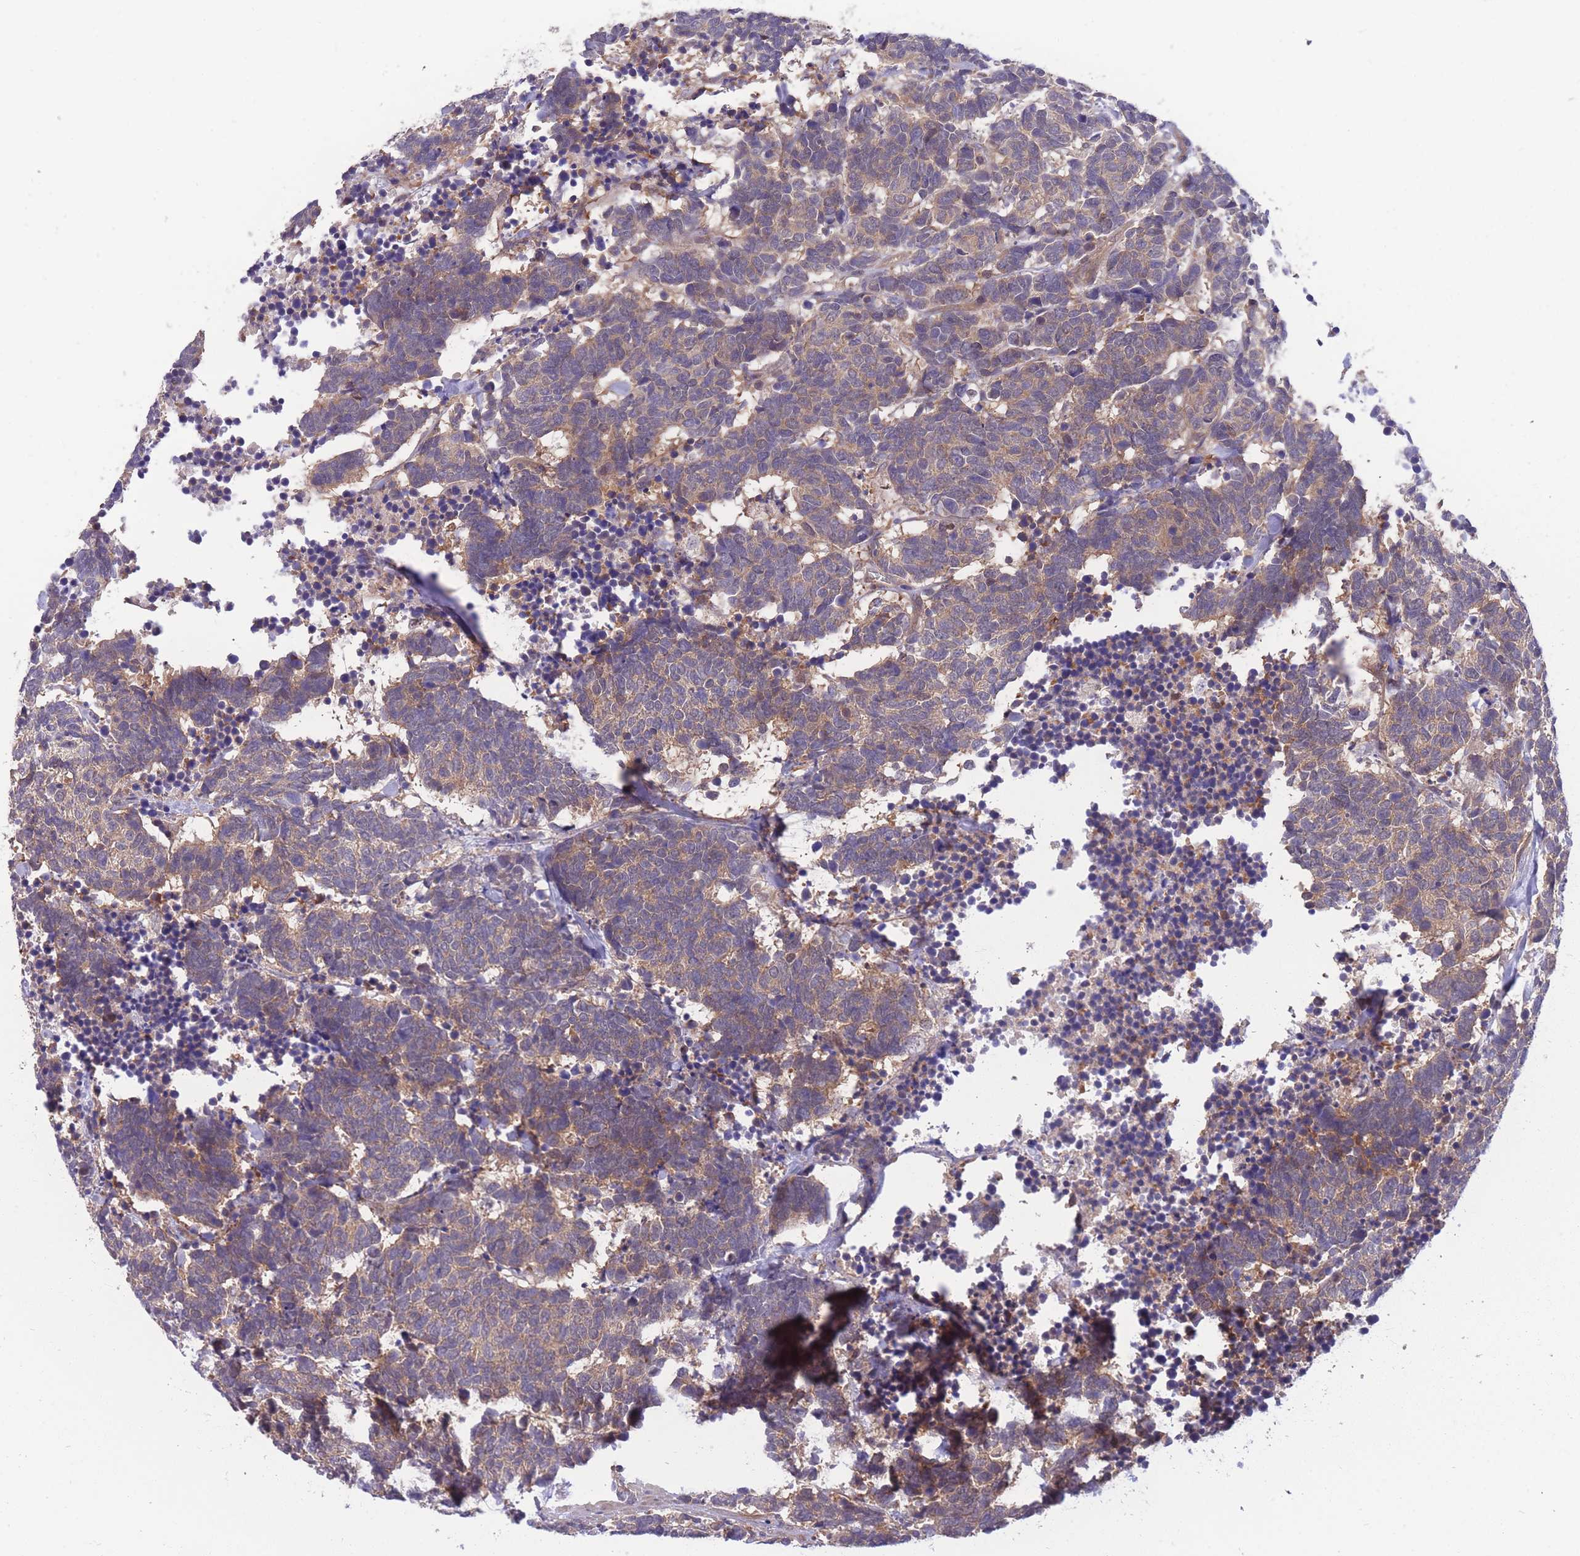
{"staining": {"intensity": "moderate", "quantity": ">75%", "location": "cytoplasmic/membranous"}, "tissue": "carcinoid", "cell_type": "Tumor cells", "image_type": "cancer", "snomed": [{"axis": "morphology", "description": "Carcinoma, NOS"}, {"axis": "morphology", "description": "Carcinoid, malignant, NOS"}, {"axis": "topography", "description": "Urinary bladder"}], "caption": "A histopathology image of human carcinoma stained for a protein exhibits moderate cytoplasmic/membranous brown staining in tumor cells.", "gene": "UBE2N", "patient": {"sex": "male", "age": 57}}